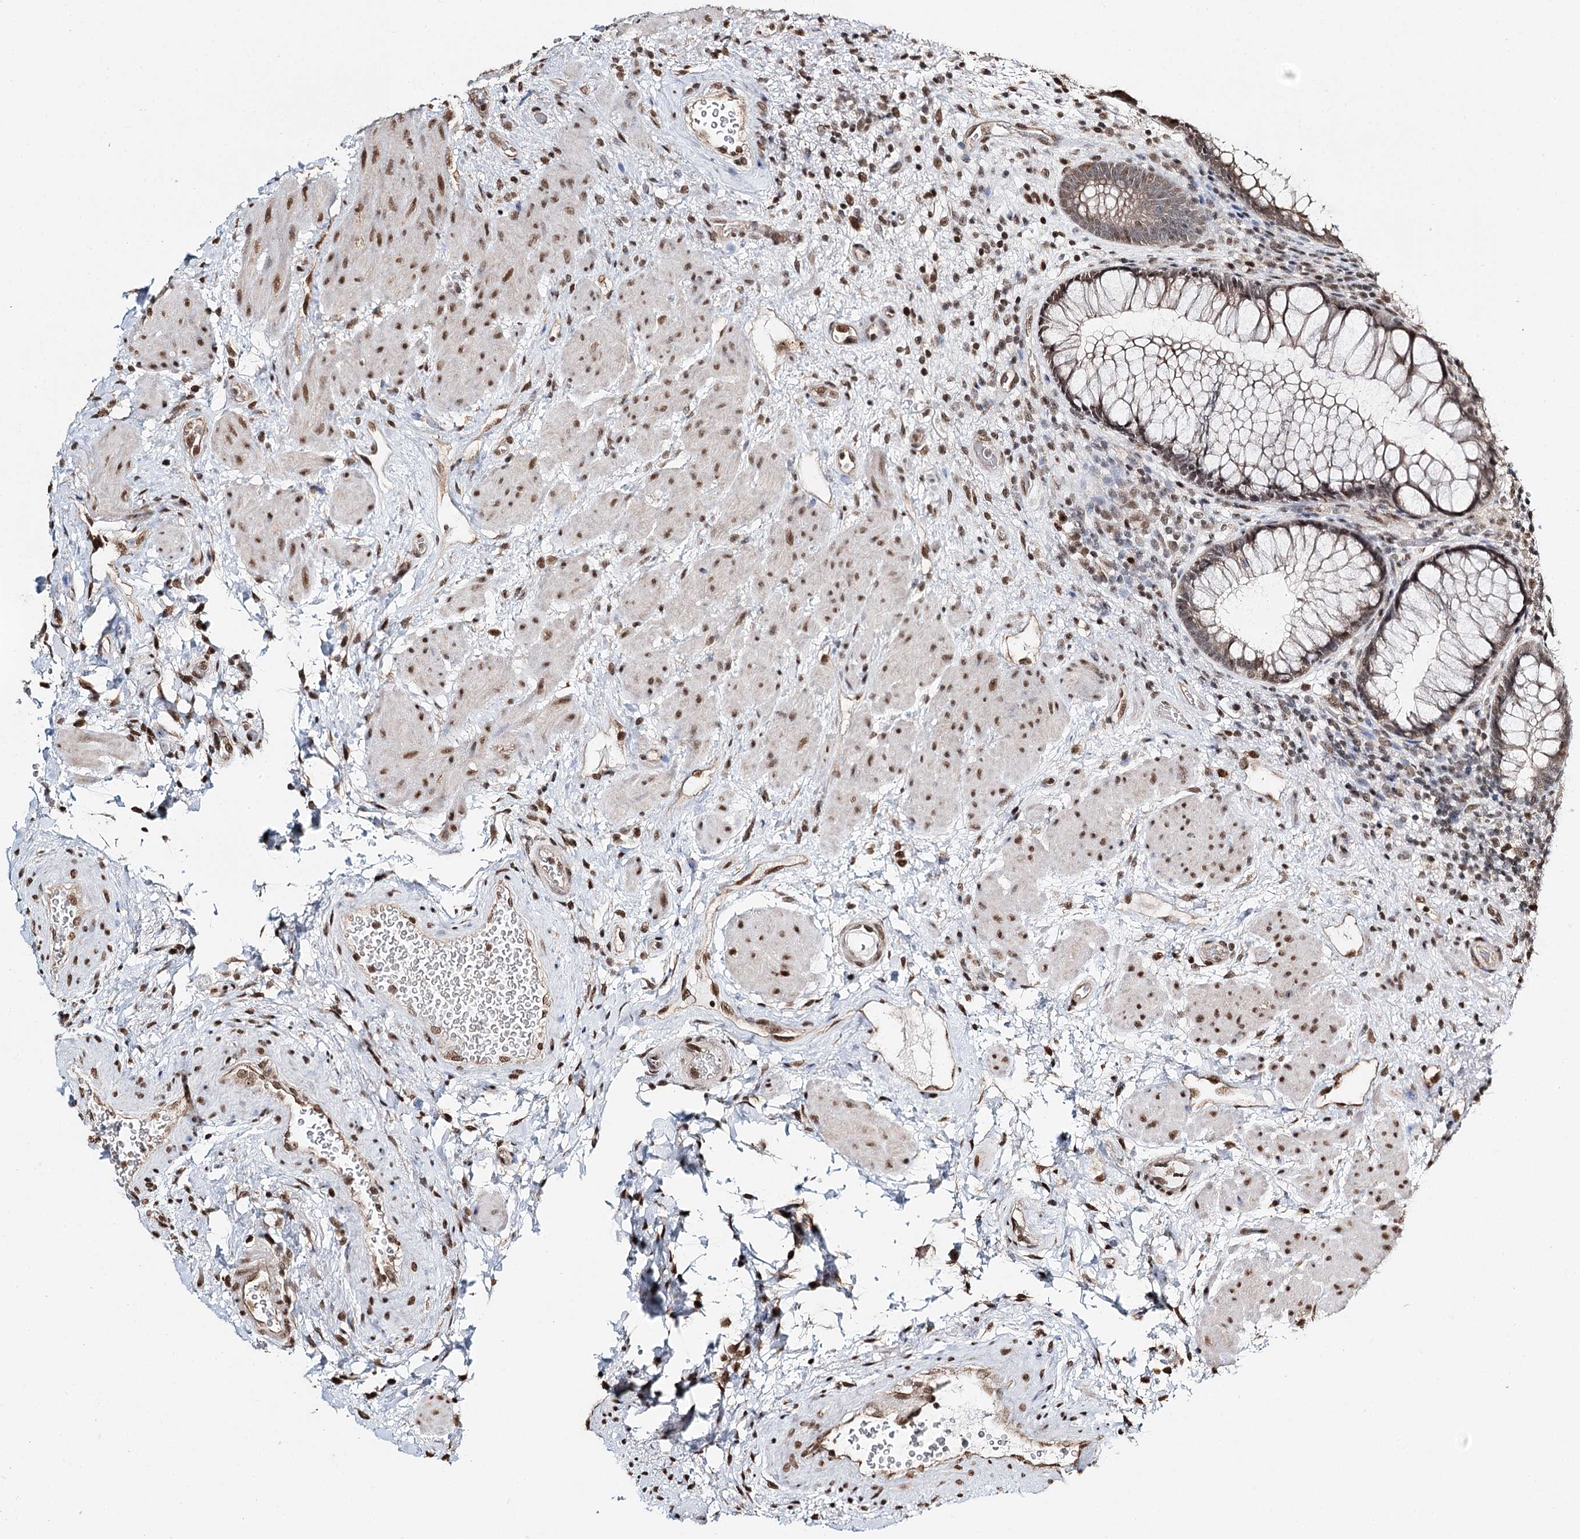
{"staining": {"intensity": "moderate", "quantity": "25%-75%", "location": "nuclear"}, "tissue": "rectum", "cell_type": "Glandular cells", "image_type": "normal", "snomed": [{"axis": "morphology", "description": "Normal tissue, NOS"}, {"axis": "topography", "description": "Rectum"}], "caption": "Protein staining demonstrates moderate nuclear positivity in approximately 25%-75% of glandular cells in benign rectum. The protein of interest is stained brown, and the nuclei are stained in blue (DAB (3,3'-diaminobenzidine) IHC with brightfield microscopy, high magnification).", "gene": "RPS27A", "patient": {"sex": "male", "age": 51}}